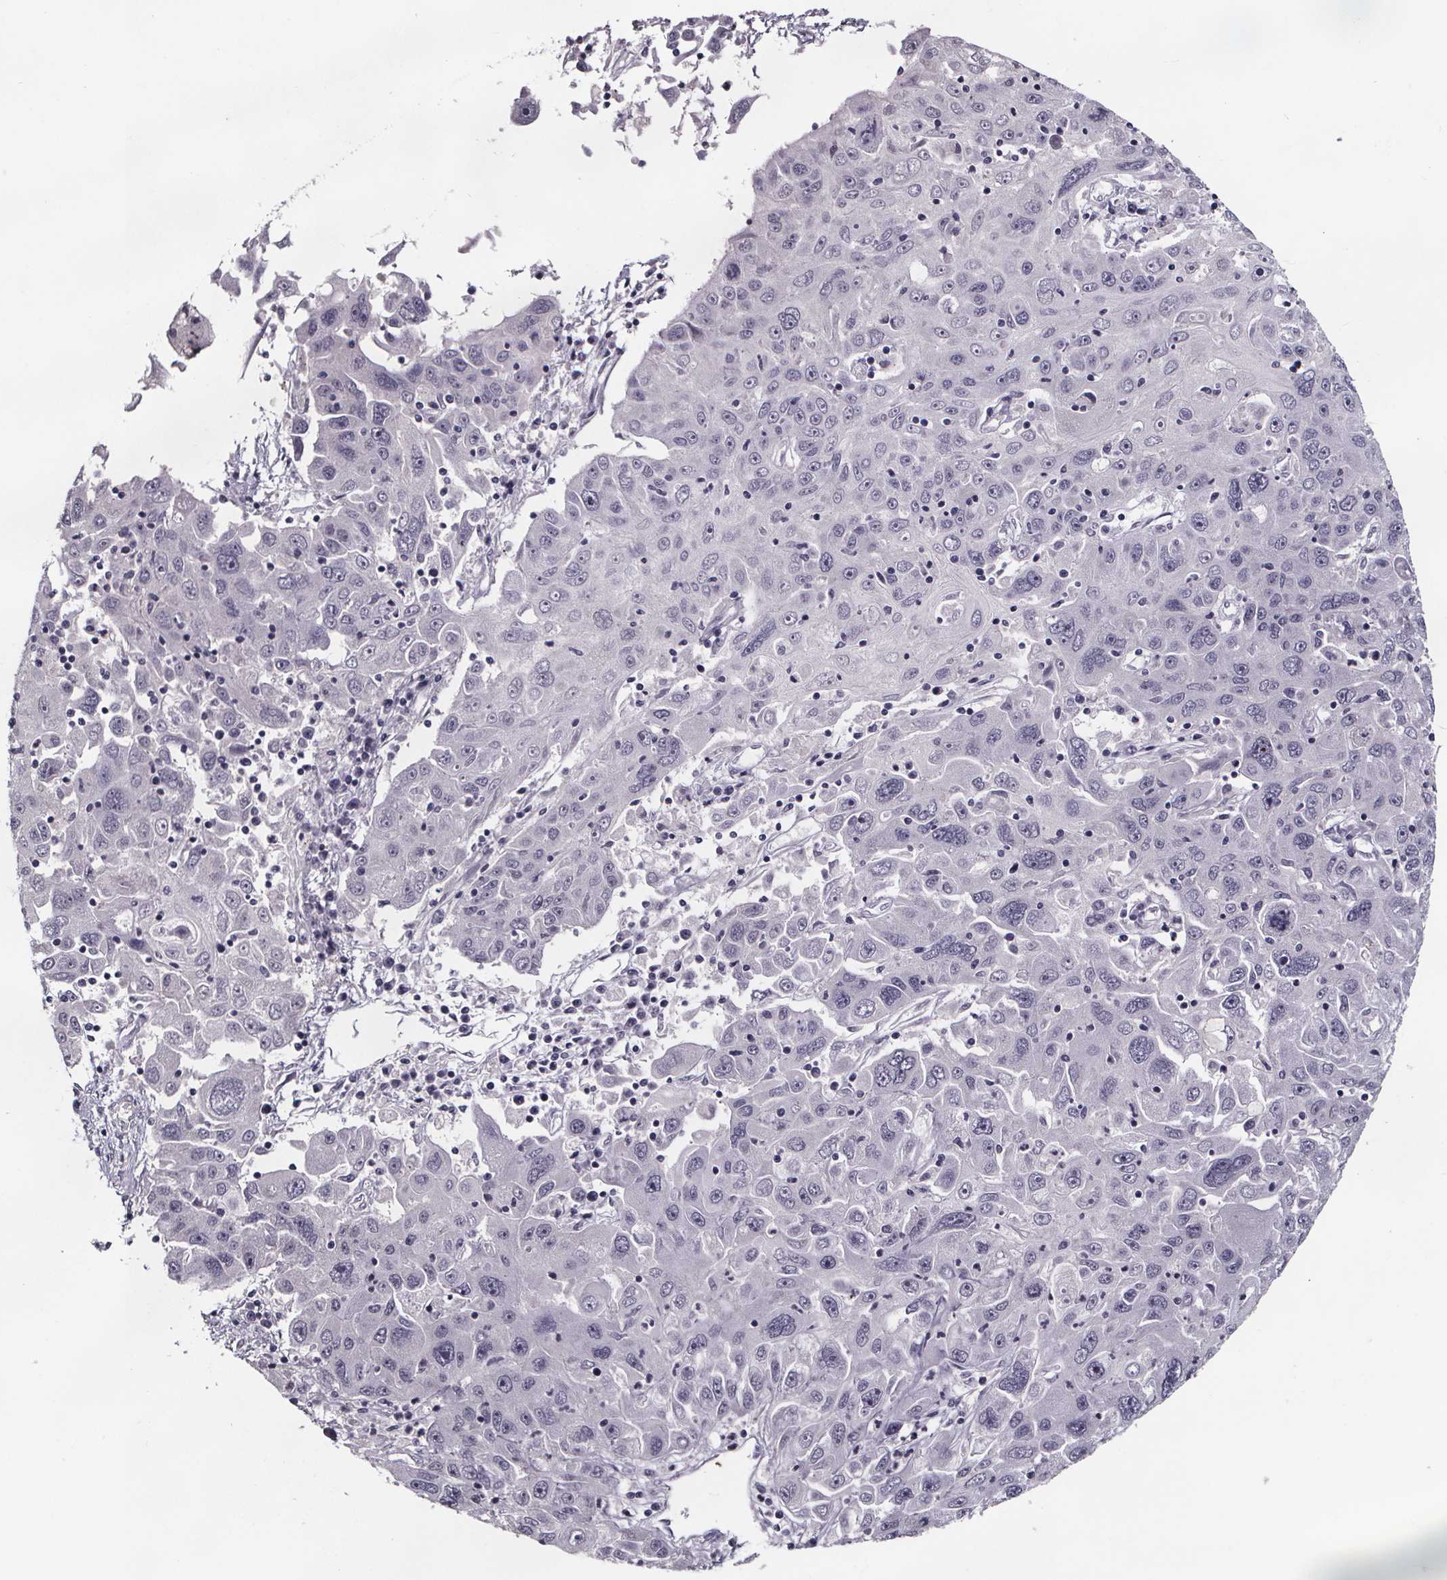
{"staining": {"intensity": "negative", "quantity": "none", "location": "none"}, "tissue": "stomach cancer", "cell_type": "Tumor cells", "image_type": "cancer", "snomed": [{"axis": "morphology", "description": "Adenocarcinoma, NOS"}, {"axis": "topography", "description": "Stomach"}], "caption": "Human stomach cancer stained for a protein using immunohistochemistry reveals no staining in tumor cells.", "gene": "AR", "patient": {"sex": "male", "age": 56}}